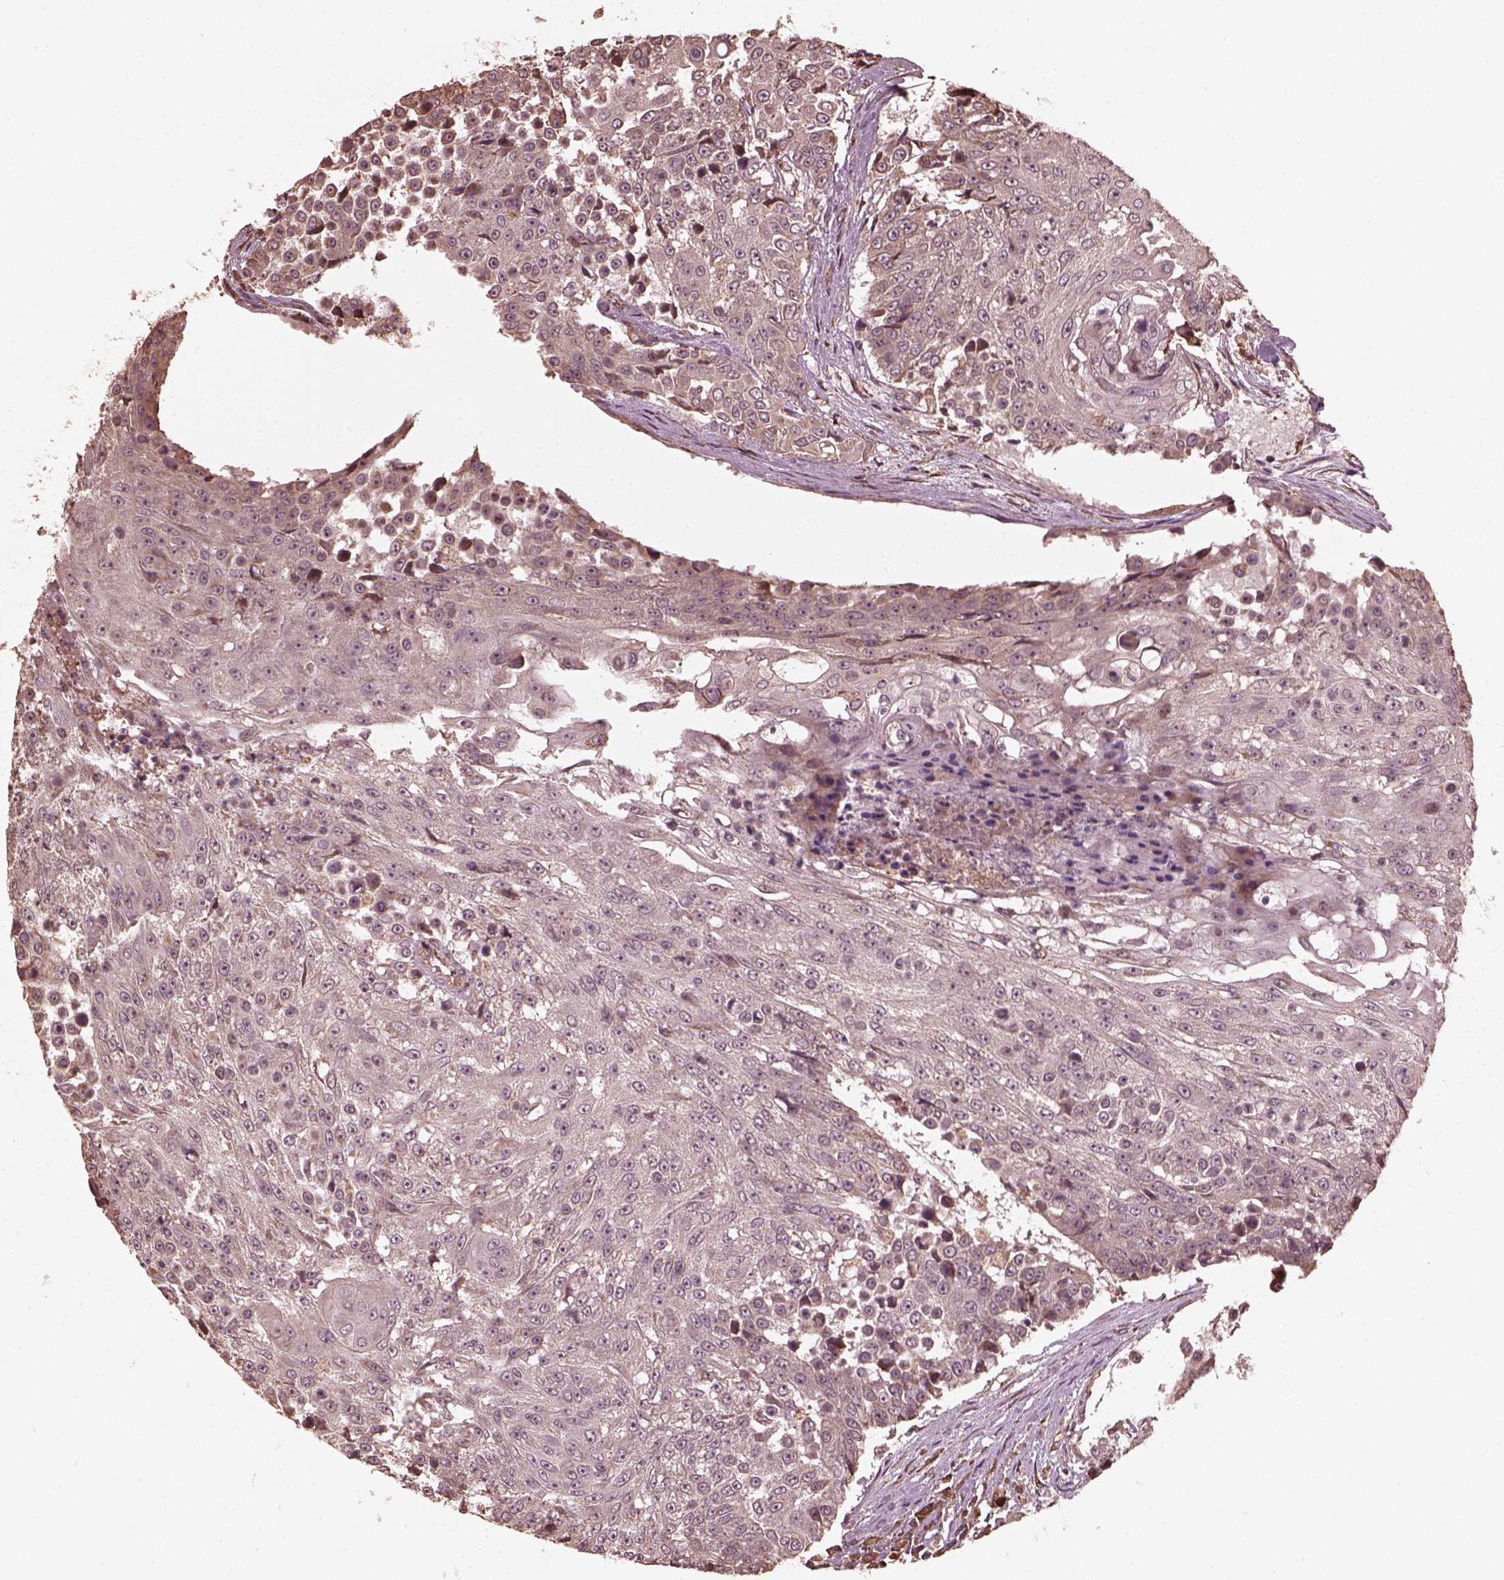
{"staining": {"intensity": "negative", "quantity": "none", "location": "none"}, "tissue": "urothelial cancer", "cell_type": "Tumor cells", "image_type": "cancer", "snomed": [{"axis": "morphology", "description": "Urothelial carcinoma, High grade"}, {"axis": "topography", "description": "Urinary bladder"}], "caption": "Tumor cells are negative for protein expression in human high-grade urothelial carcinoma. (Stains: DAB (3,3'-diaminobenzidine) immunohistochemistry with hematoxylin counter stain, Microscopy: brightfield microscopy at high magnification).", "gene": "ZNF292", "patient": {"sex": "female", "age": 63}}